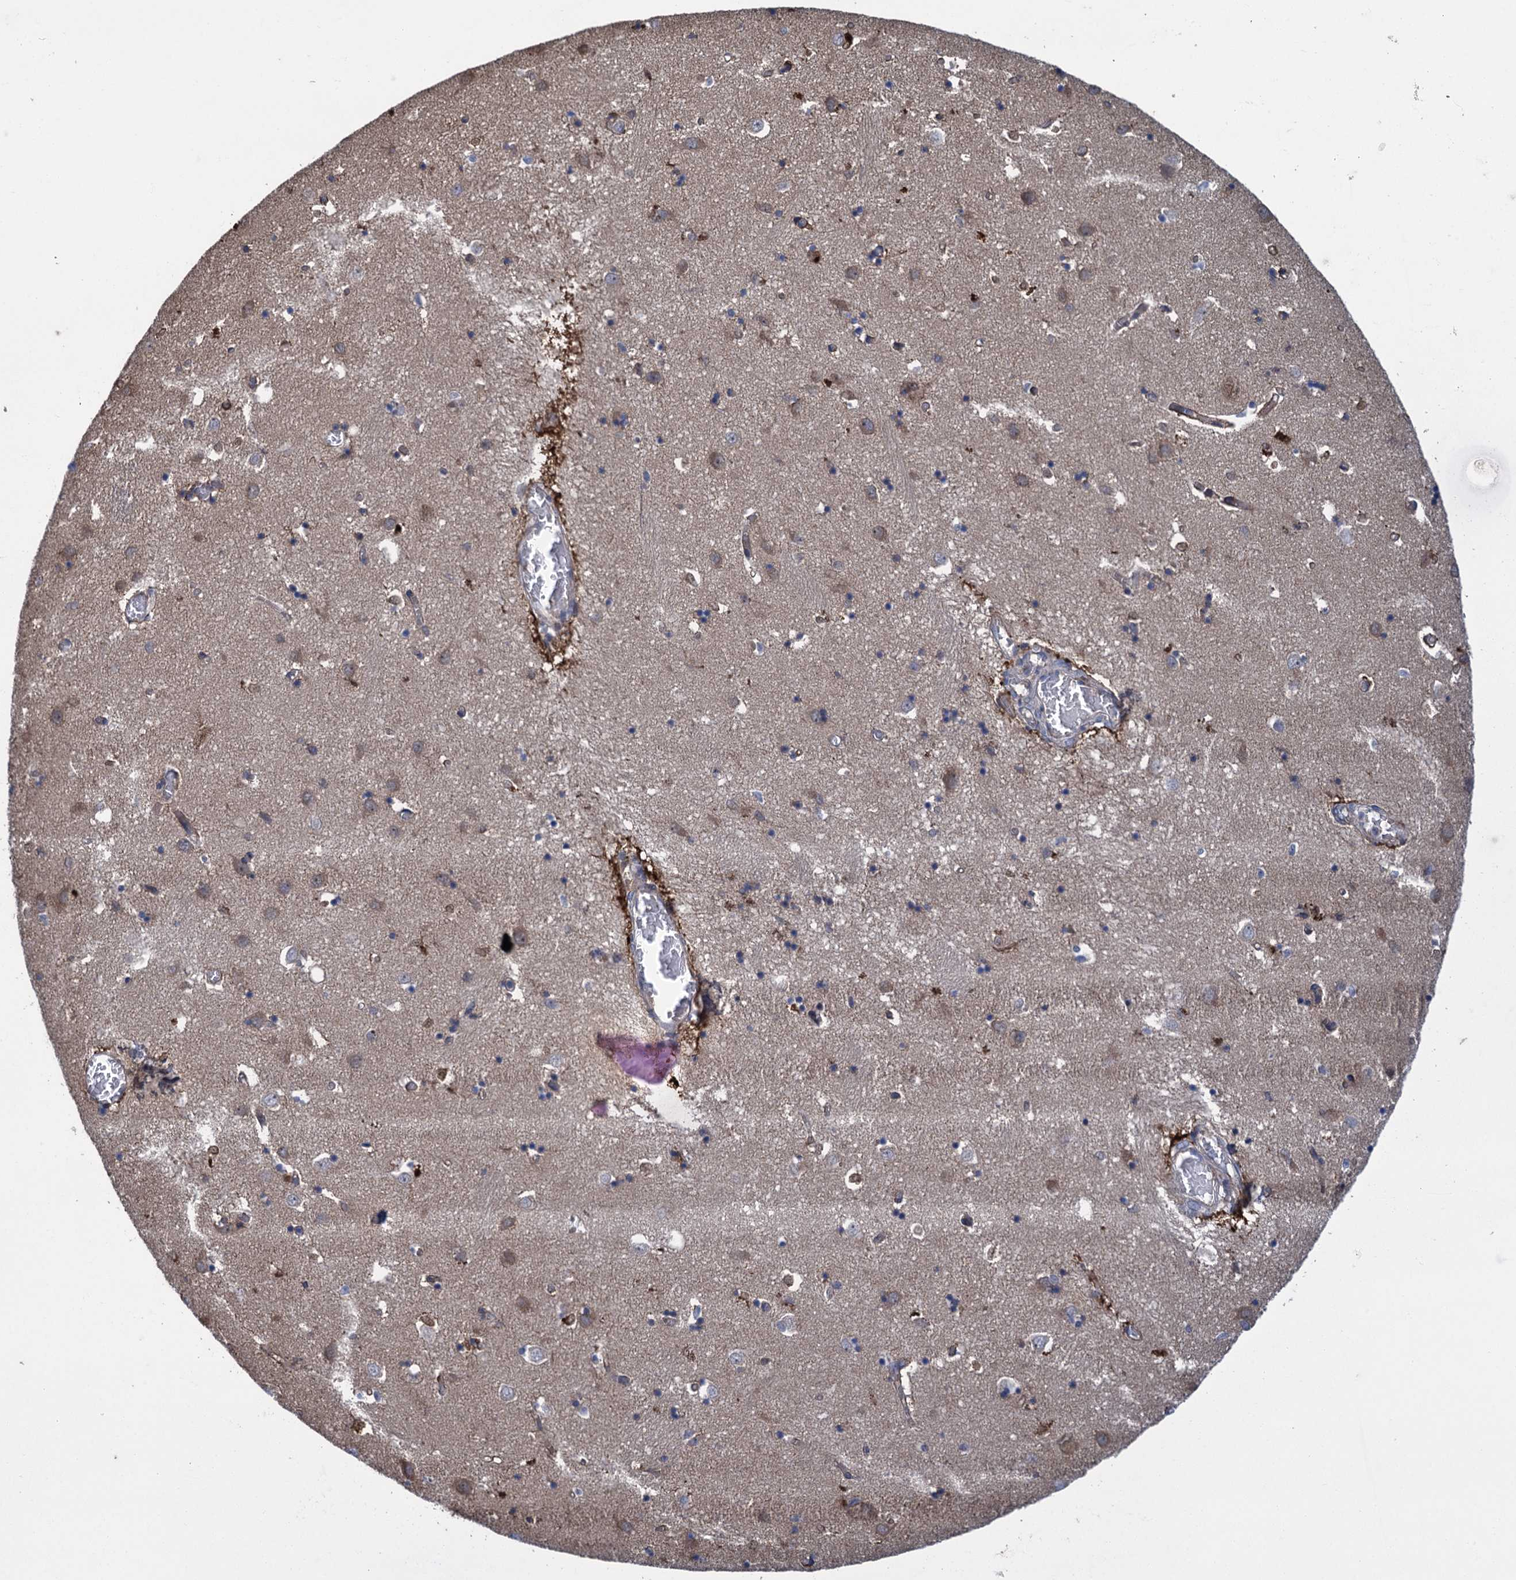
{"staining": {"intensity": "negative", "quantity": "none", "location": "none"}, "tissue": "caudate", "cell_type": "Glial cells", "image_type": "normal", "snomed": [{"axis": "morphology", "description": "Normal tissue, NOS"}, {"axis": "topography", "description": "Lateral ventricle wall"}], "caption": "IHC of unremarkable caudate displays no expression in glial cells.", "gene": "CNTN5", "patient": {"sex": "male", "age": 70}}